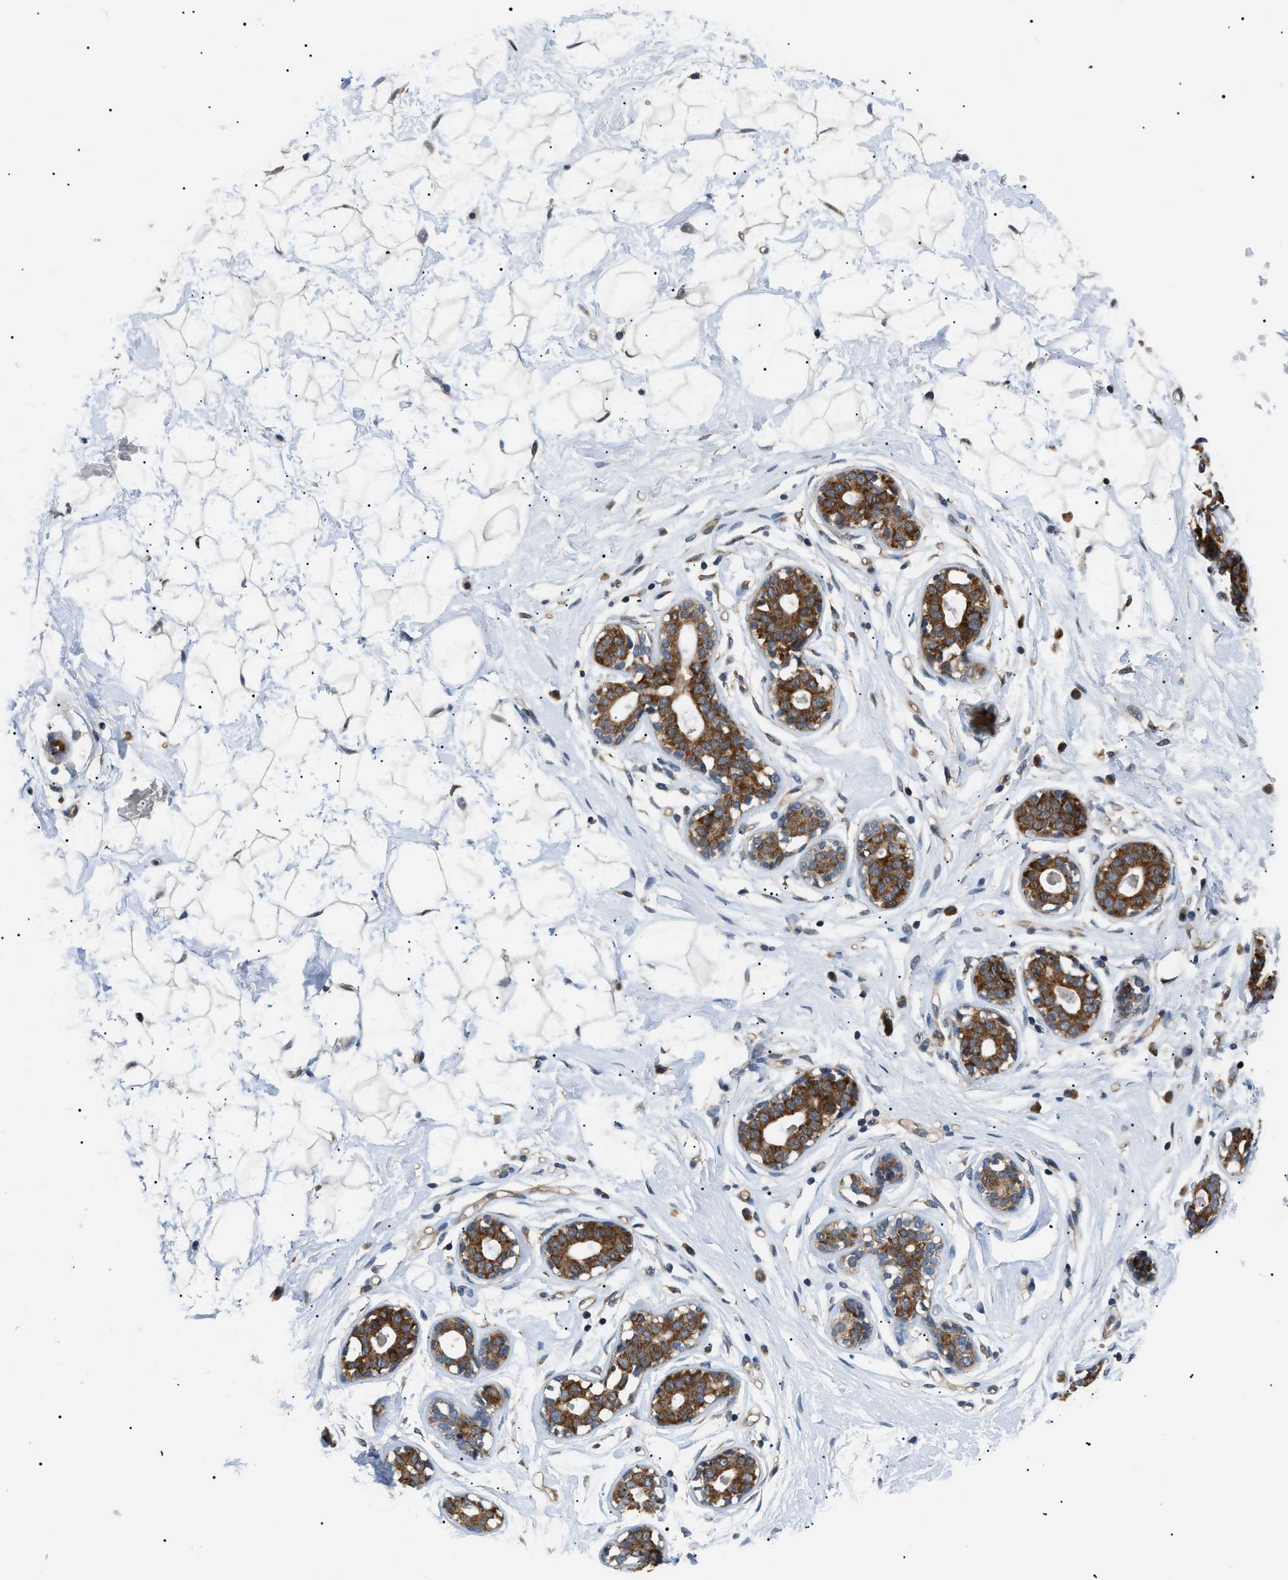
{"staining": {"intensity": "moderate", "quantity": "<25%", "location": "cytoplasmic/membranous"}, "tissue": "breast", "cell_type": "Adipocytes", "image_type": "normal", "snomed": [{"axis": "morphology", "description": "Normal tissue, NOS"}, {"axis": "topography", "description": "Breast"}], "caption": "The histopathology image reveals a brown stain indicating the presence of a protein in the cytoplasmic/membranous of adipocytes in breast. (DAB (3,3'-diaminobenzidine) = brown stain, brightfield microscopy at high magnification).", "gene": "SRPK1", "patient": {"sex": "female", "age": 23}}